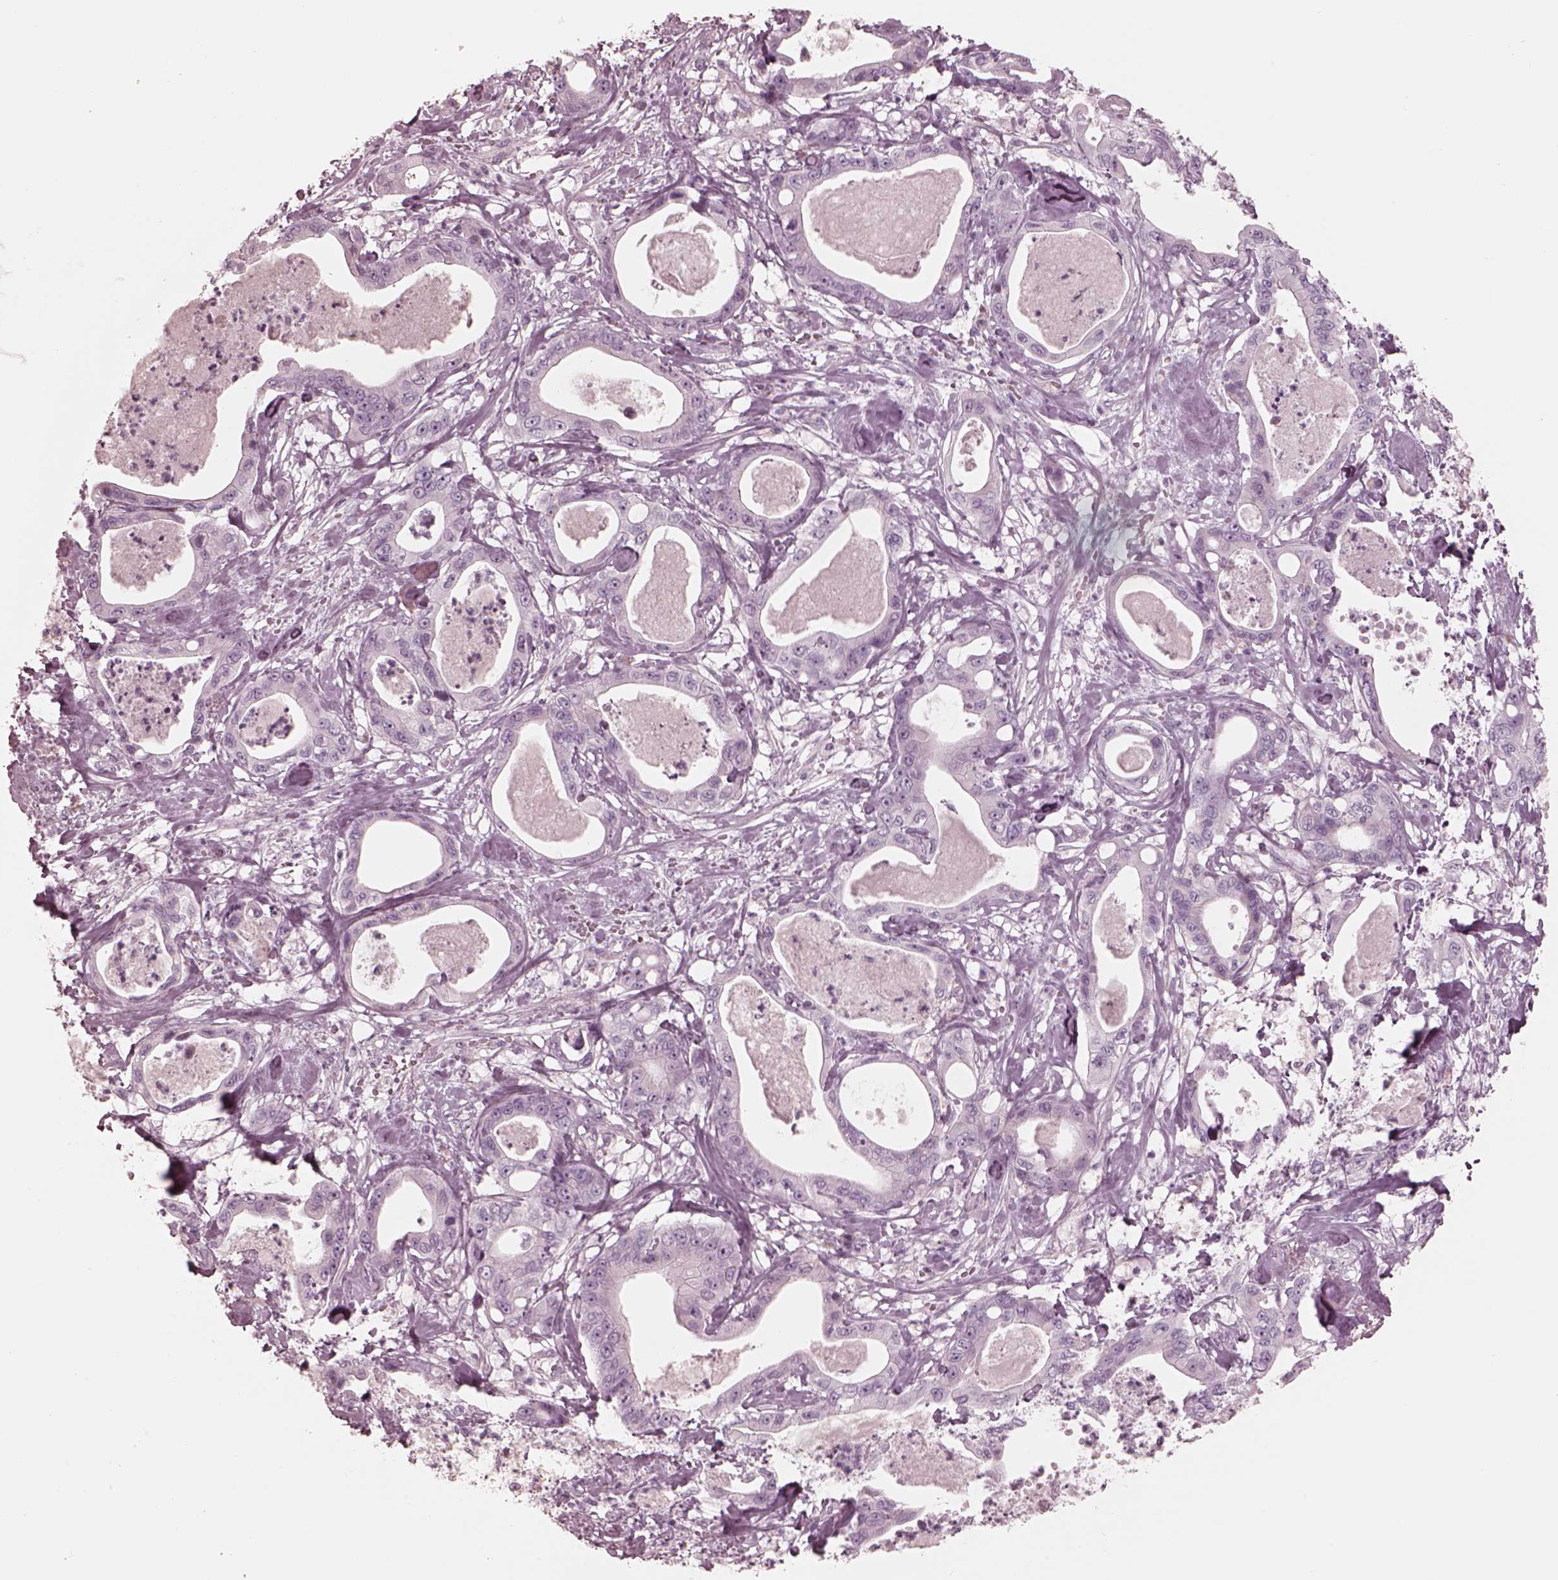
{"staining": {"intensity": "negative", "quantity": "none", "location": "none"}, "tissue": "pancreatic cancer", "cell_type": "Tumor cells", "image_type": "cancer", "snomed": [{"axis": "morphology", "description": "Adenocarcinoma, NOS"}, {"axis": "topography", "description": "Pancreas"}], "caption": "This is a histopathology image of IHC staining of pancreatic adenocarcinoma, which shows no expression in tumor cells.", "gene": "CADM2", "patient": {"sex": "male", "age": 71}}